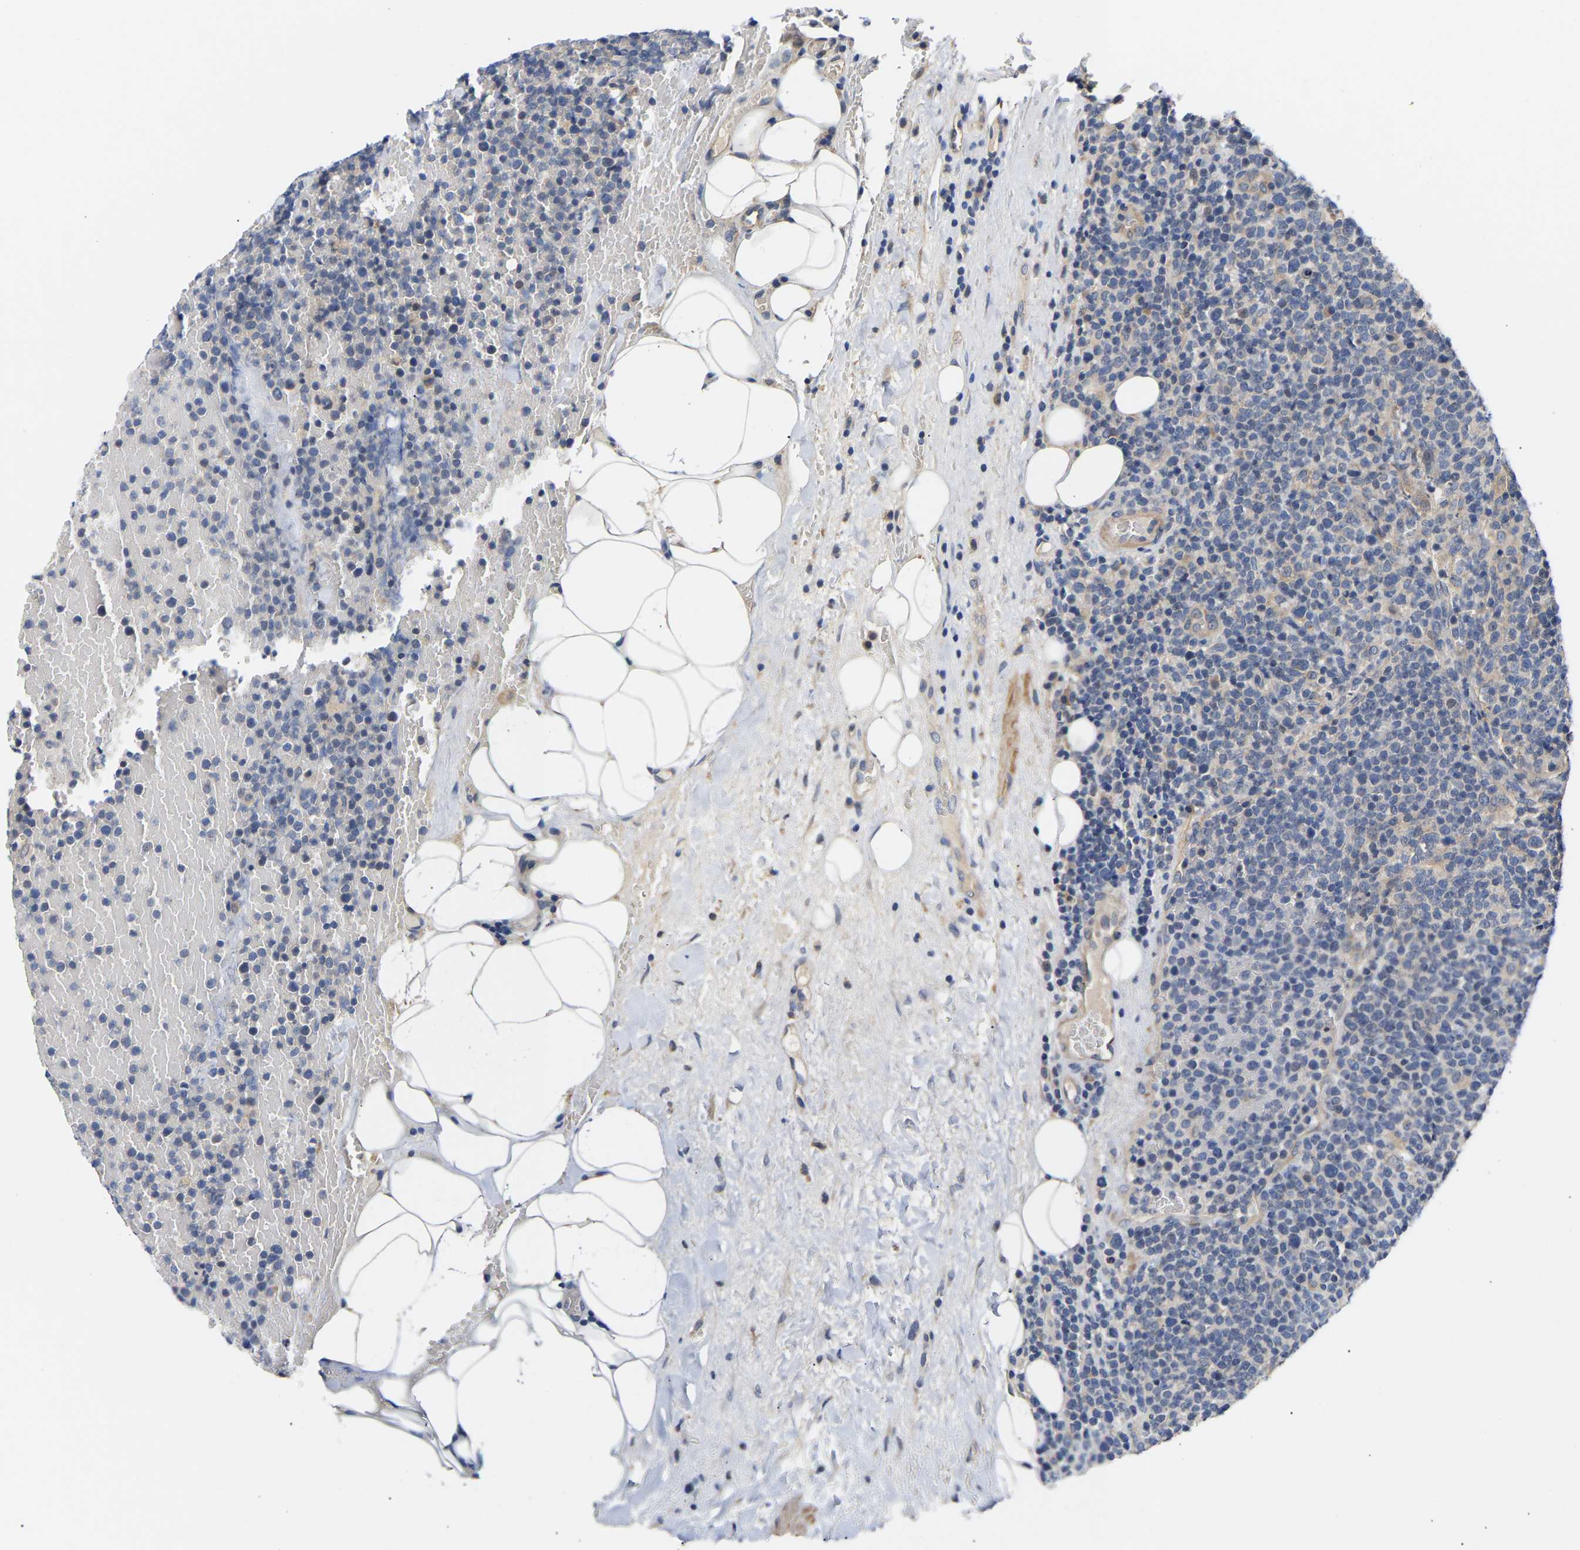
{"staining": {"intensity": "negative", "quantity": "none", "location": "none"}, "tissue": "lymphoma", "cell_type": "Tumor cells", "image_type": "cancer", "snomed": [{"axis": "morphology", "description": "Malignant lymphoma, non-Hodgkin's type, High grade"}, {"axis": "topography", "description": "Lymph node"}], "caption": "Immunohistochemistry (IHC) photomicrograph of lymphoma stained for a protein (brown), which reveals no expression in tumor cells.", "gene": "KASH5", "patient": {"sex": "male", "age": 61}}